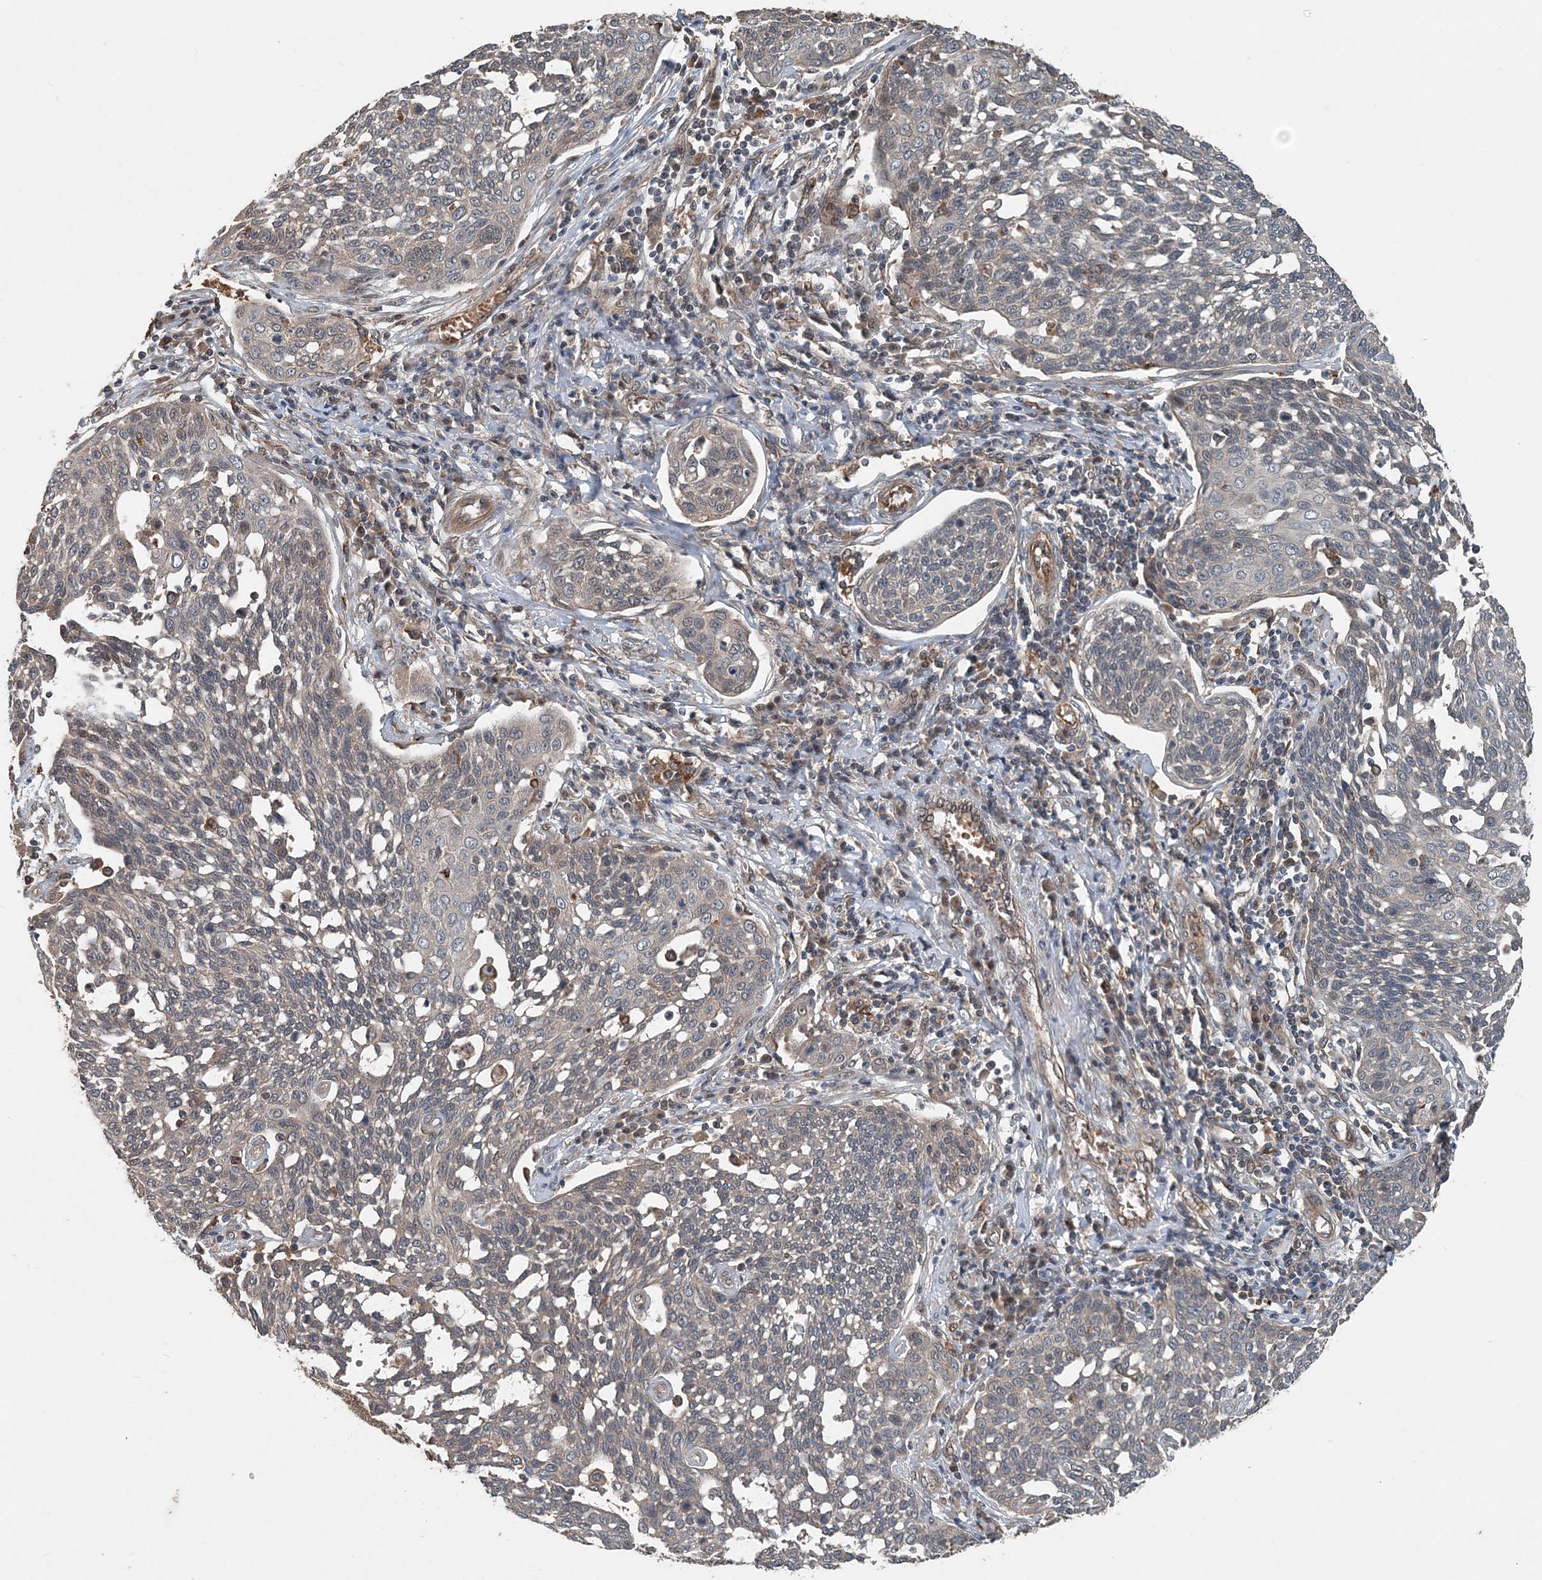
{"staining": {"intensity": "negative", "quantity": "none", "location": "none"}, "tissue": "cervical cancer", "cell_type": "Tumor cells", "image_type": "cancer", "snomed": [{"axis": "morphology", "description": "Squamous cell carcinoma, NOS"}, {"axis": "topography", "description": "Cervix"}], "caption": "Immunohistochemistry image of neoplastic tissue: human squamous cell carcinoma (cervical) stained with DAB (3,3'-diaminobenzidine) exhibits no significant protein positivity in tumor cells. (DAB immunohistochemistry, high magnification).", "gene": "SMPD3", "patient": {"sex": "female", "age": 34}}